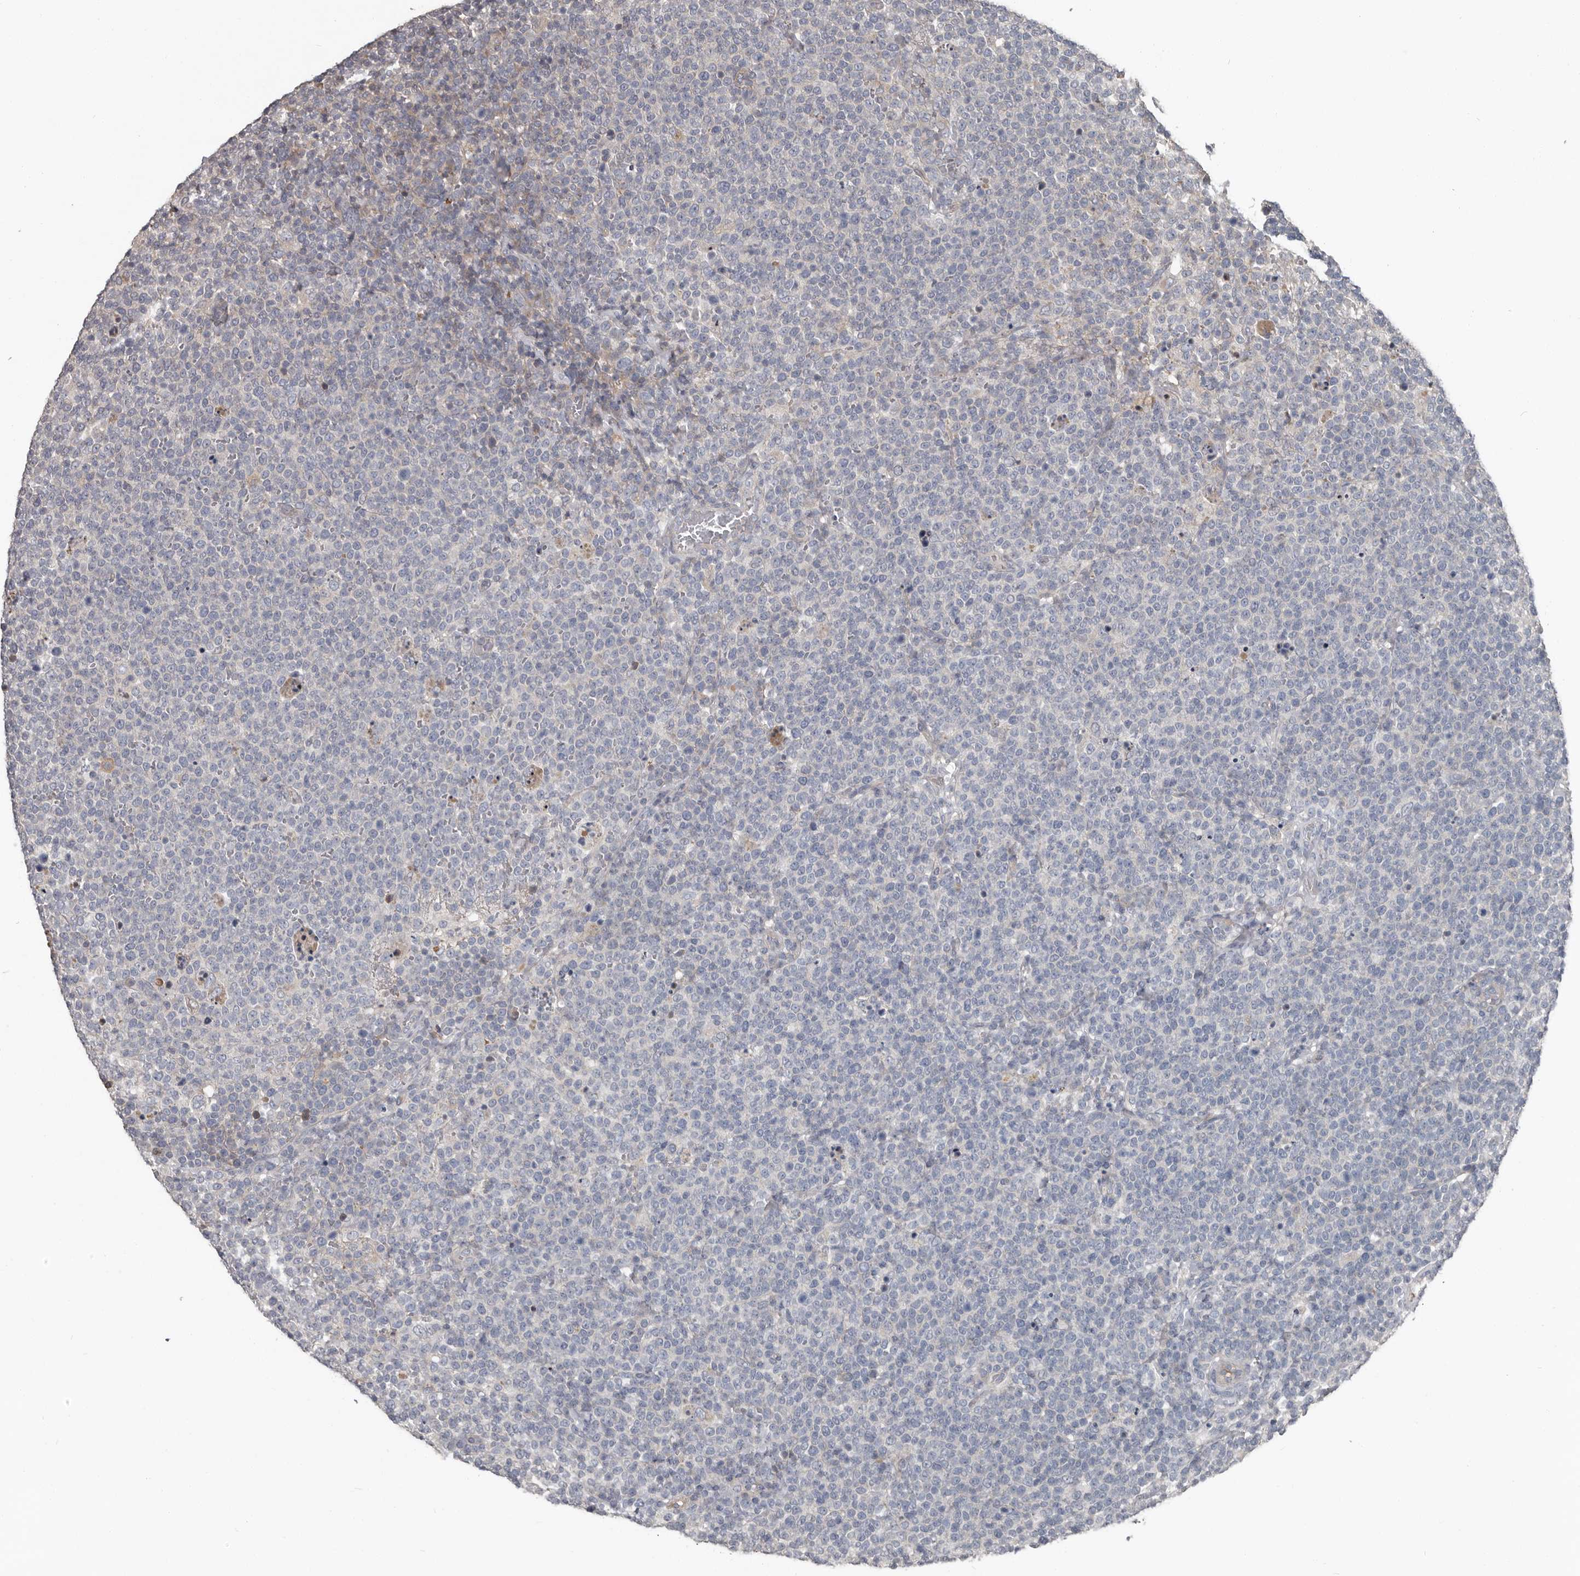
{"staining": {"intensity": "negative", "quantity": "none", "location": "none"}, "tissue": "lymphoma", "cell_type": "Tumor cells", "image_type": "cancer", "snomed": [{"axis": "morphology", "description": "Malignant lymphoma, non-Hodgkin's type, High grade"}, {"axis": "topography", "description": "Lymph node"}], "caption": "DAB immunohistochemical staining of human high-grade malignant lymphoma, non-Hodgkin's type shows no significant expression in tumor cells.", "gene": "CA6", "patient": {"sex": "male", "age": 61}}